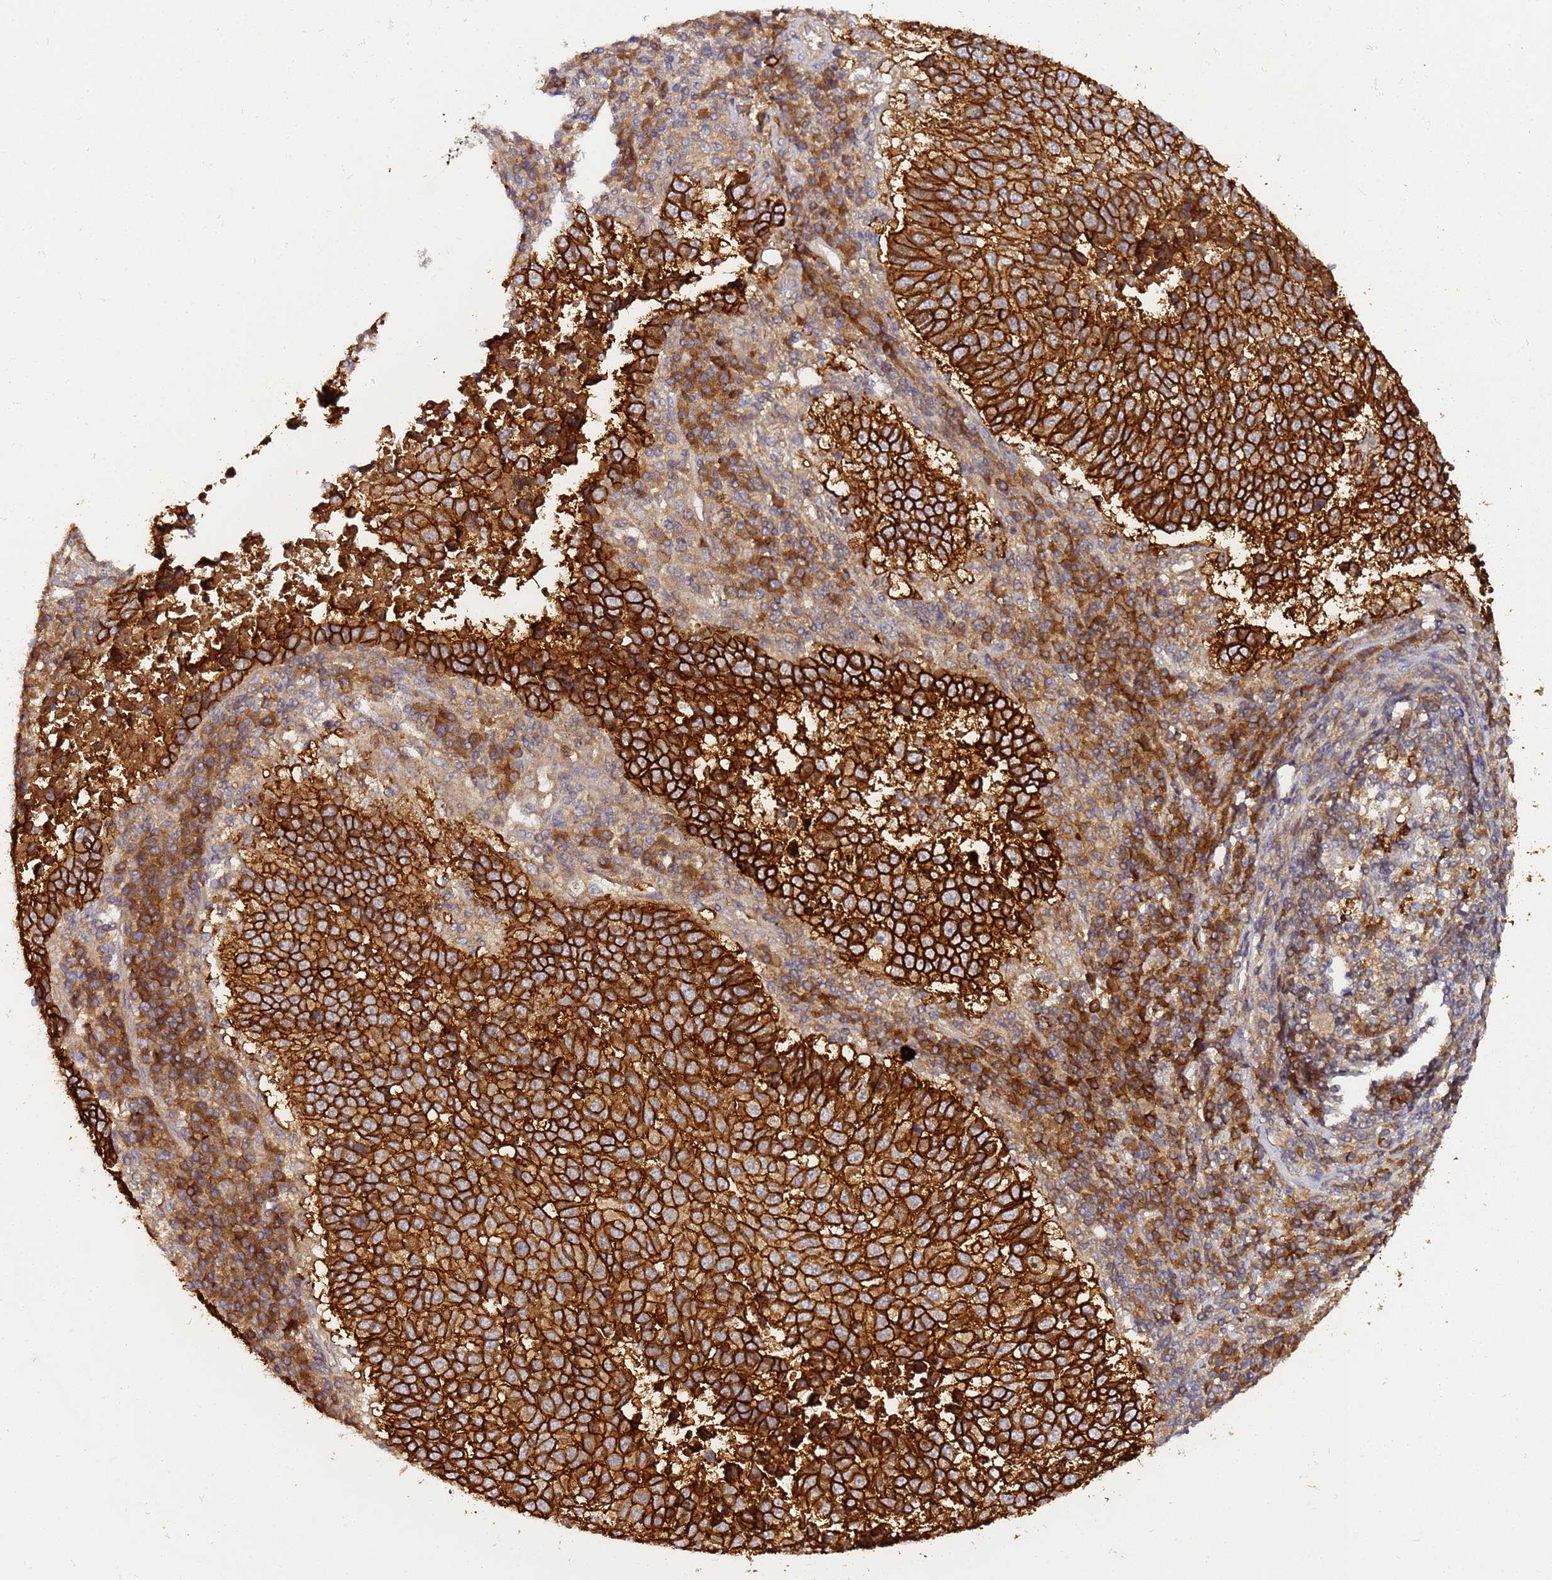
{"staining": {"intensity": "strong", "quantity": ">75%", "location": "cytoplasmic/membranous"}, "tissue": "lung cancer", "cell_type": "Tumor cells", "image_type": "cancer", "snomed": [{"axis": "morphology", "description": "Squamous cell carcinoma, NOS"}, {"axis": "topography", "description": "Lung"}], "caption": "Immunohistochemical staining of lung cancer reveals strong cytoplasmic/membranous protein staining in approximately >75% of tumor cells. (Brightfield microscopy of DAB IHC at high magnification).", "gene": "LRRC69", "patient": {"sex": "male", "age": 73}}